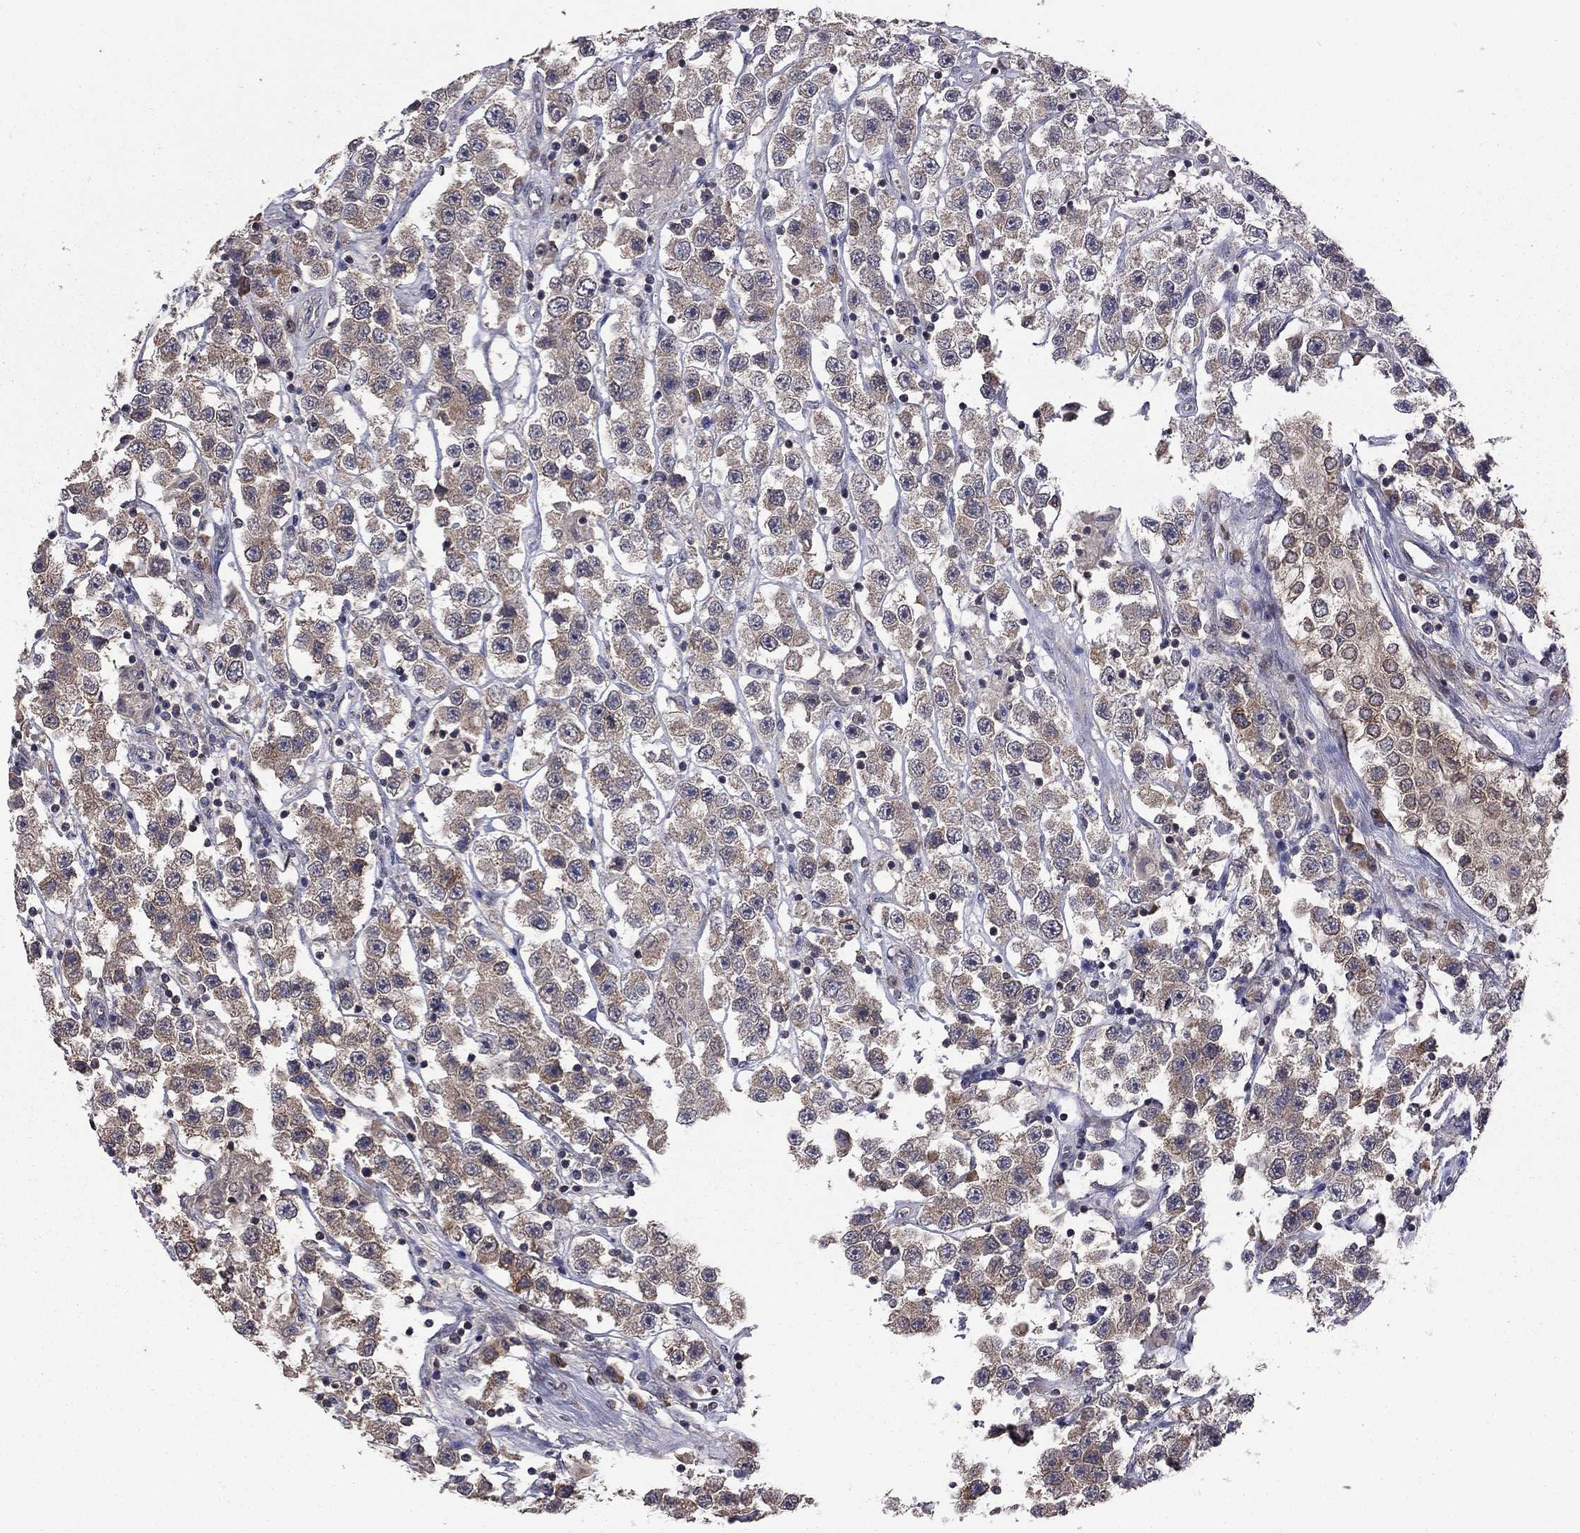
{"staining": {"intensity": "moderate", "quantity": "25%-75%", "location": "cytoplasmic/membranous"}, "tissue": "testis cancer", "cell_type": "Tumor cells", "image_type": "cancer", "snomed": [{"axis": "morphology", "description": "Seminoma, NOS"}, {"axis": "topography", "description": "Testis"}], "caption": "Testis cancer stained for a protein (brown) reveals moderate cytoplasmic/membranous positive staining in about 25%-75% of tumor cells.", "gene": "TSNARE1", "patient": {"sex": "male", "age": 45}}